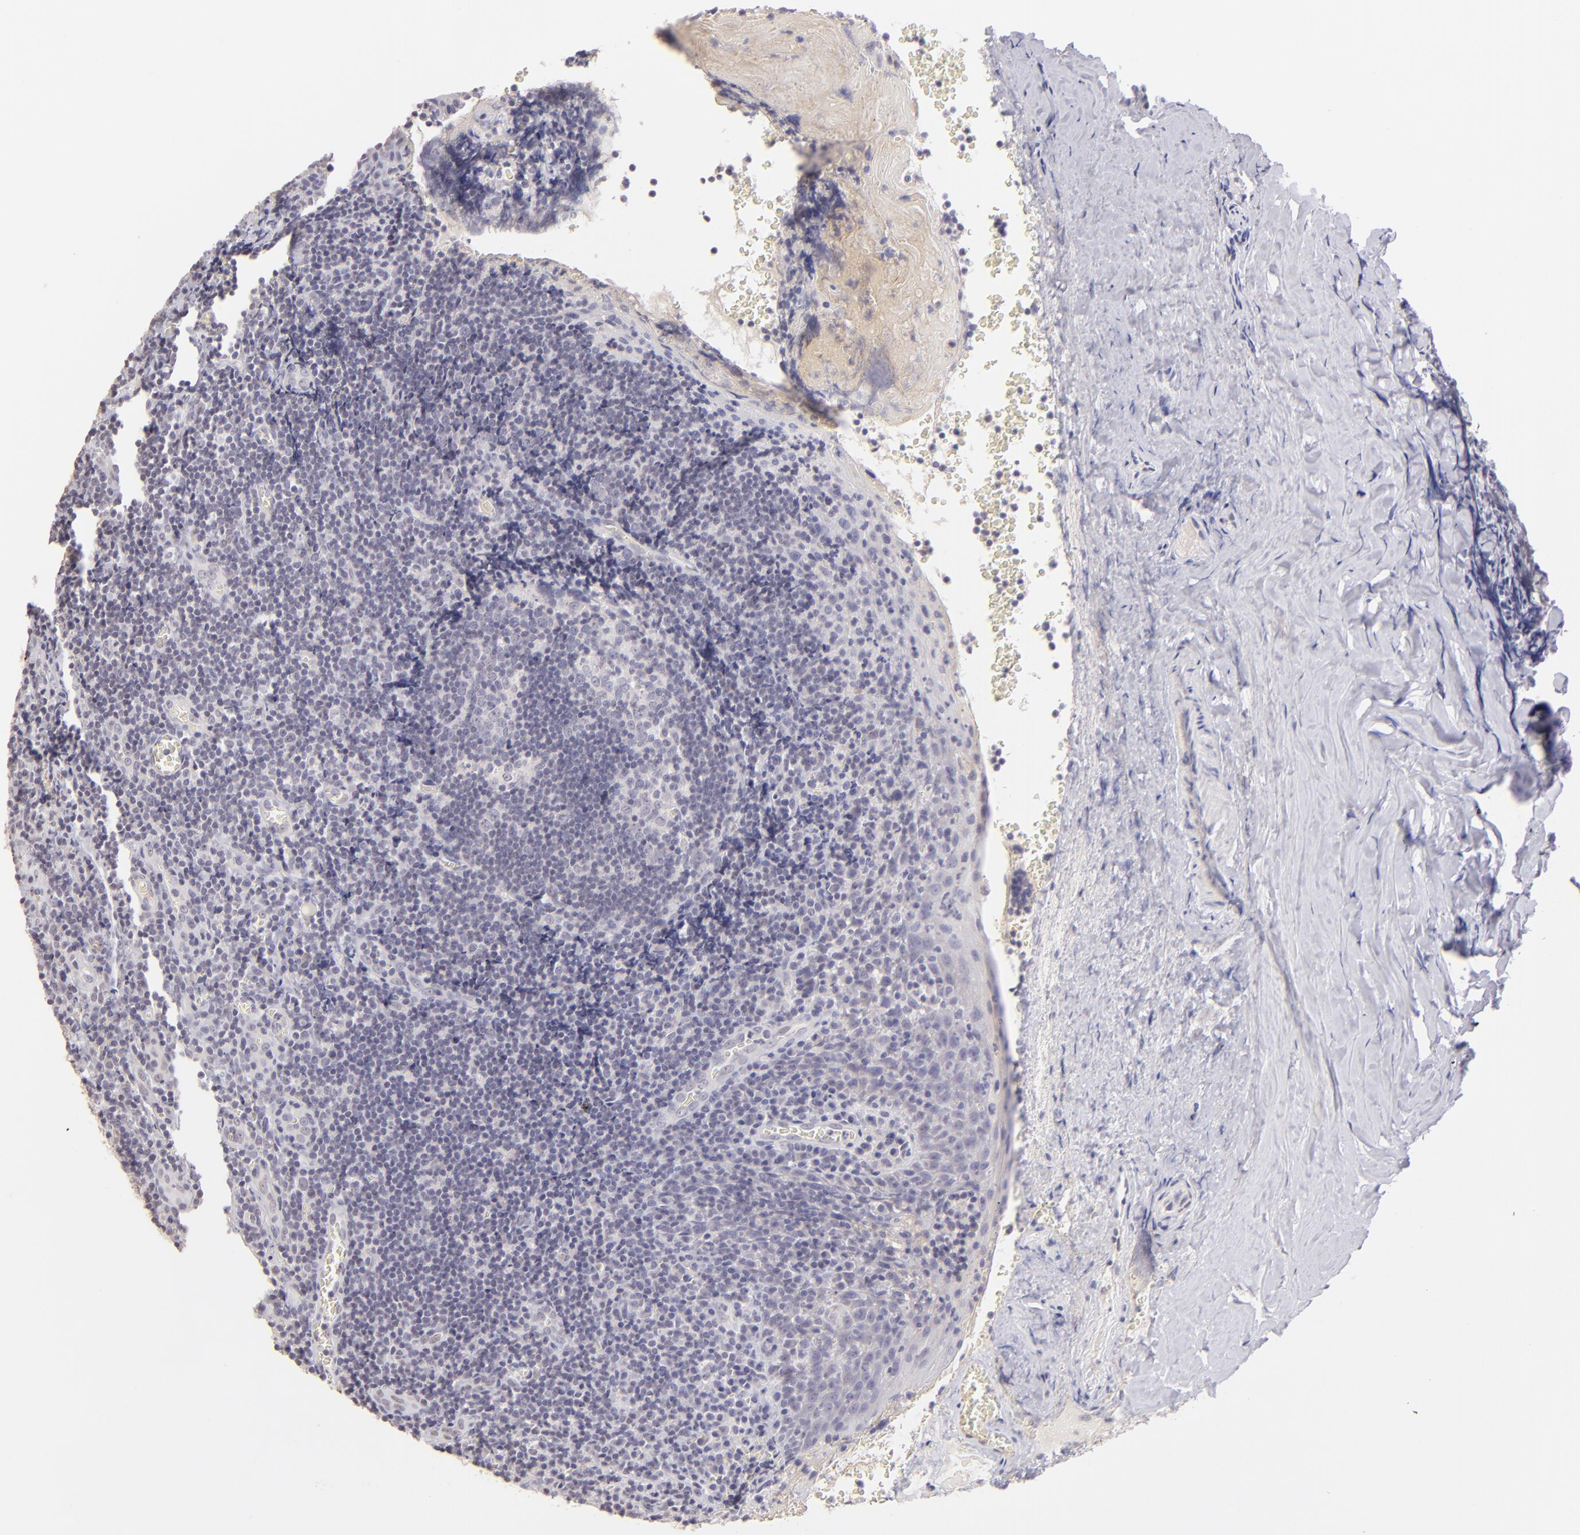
{"staining": {"intensity": "negative", "quantity": "none", "location": "none"}, "tissue": "tonsil", "cell_type": "Germinal center cells", "image_type": "normal", "snomed": [{"axis": "morphology", "description": "Normal tissue, NOS"}, {"axis": "topography", "description": "Tonsil"}], "caption": "DAB immunohistochemical staining of unremarkable human tonsil shows no significant expression in germinal center cells.", "gene": "MAGEA1", "patient": {"sex": "male", "age": 20}}